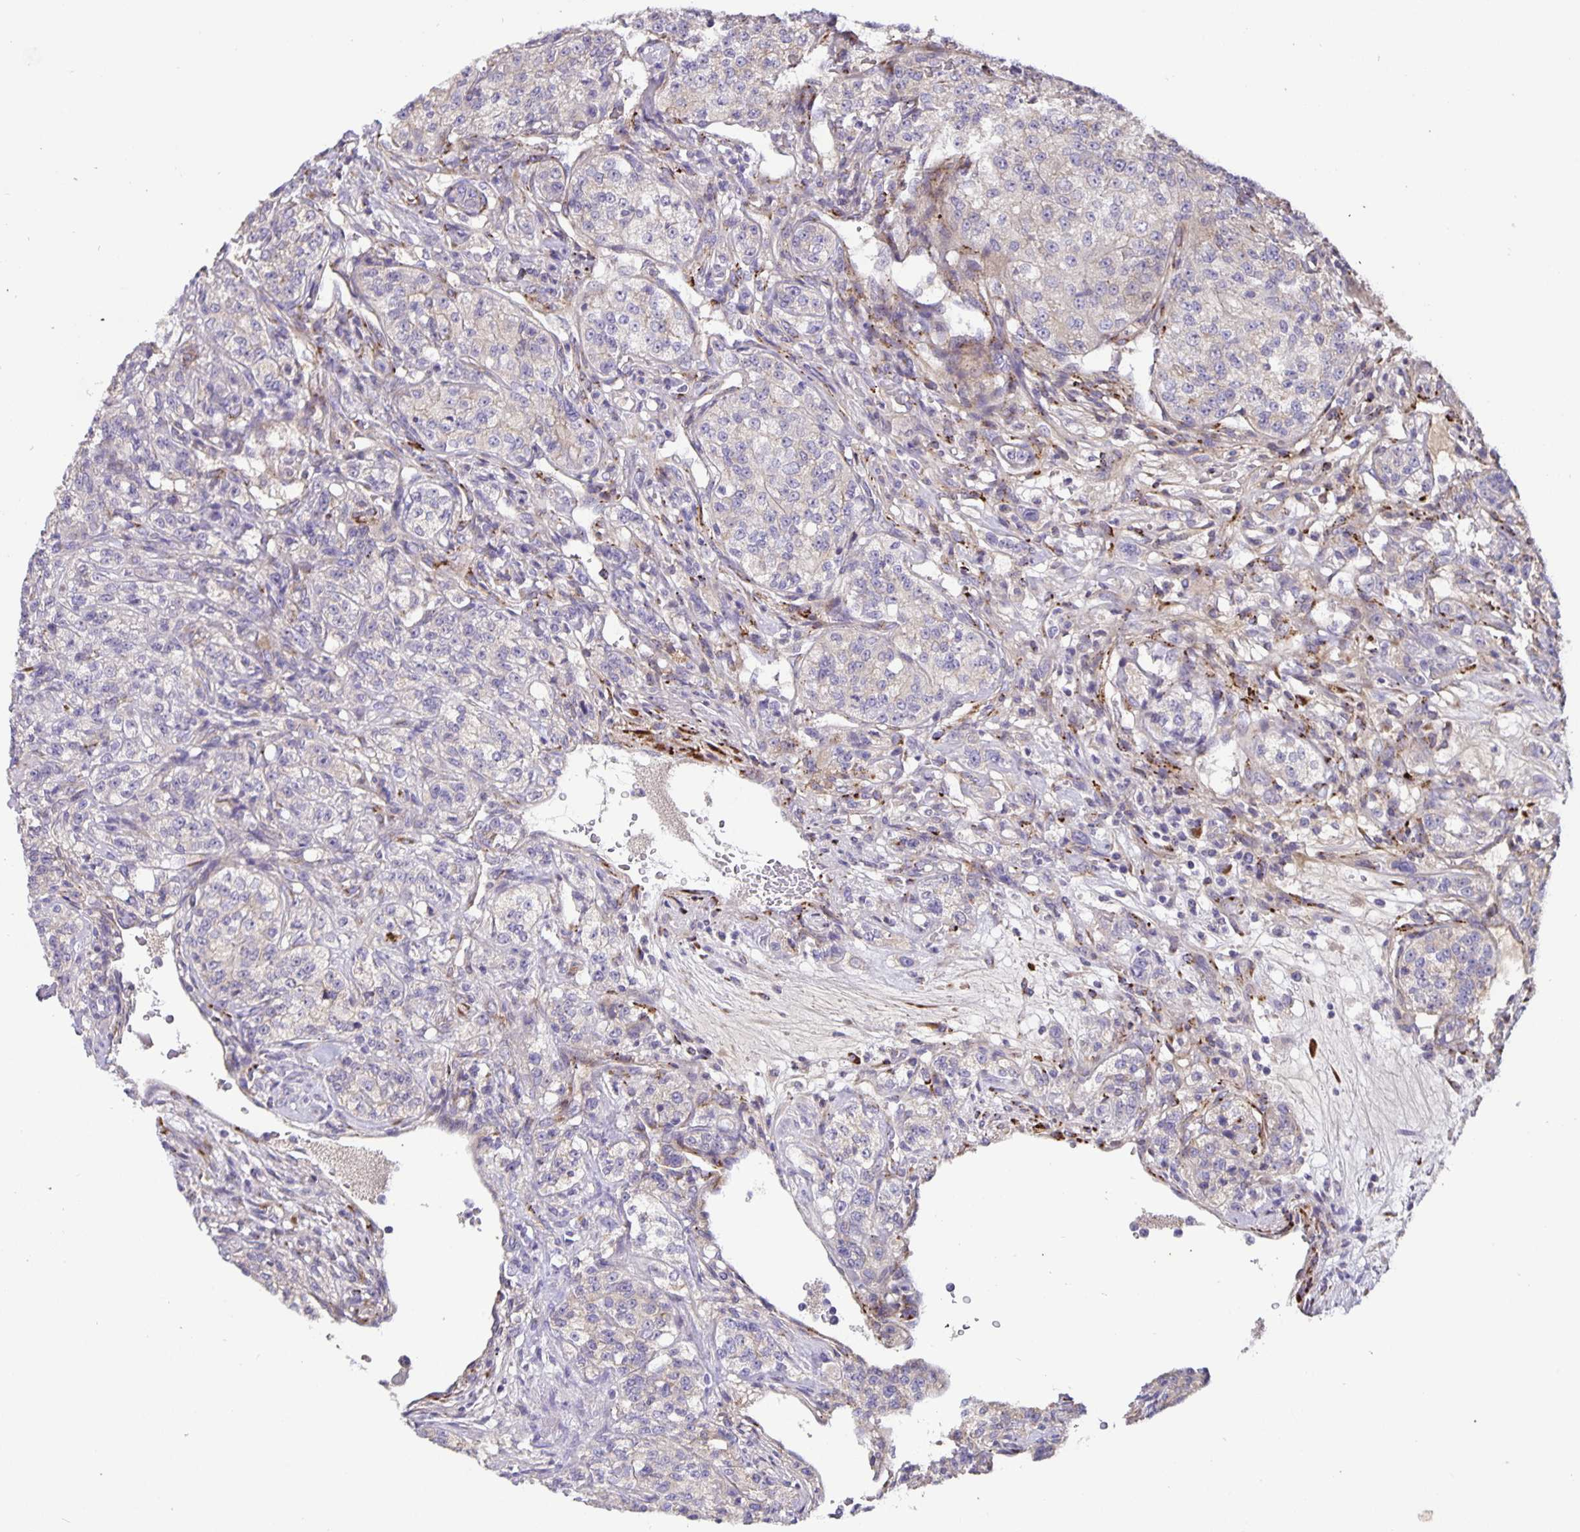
{"staining": {"intensity": "weak", "quantity": "<25%", "location": "cytoplasmic/membranous"}, "tissue": "renal cancer", "cell_type": "Tumor cells", "image_type": "cancer", "snomed": [{"axis": "morphology", "description": "Adenocarcinoma, NOS"}, {"axis": "topography", "description": "Kidney"}], "caption": "Immunohistochemistry image of renal cancer stained for a protein (brown), which shows no expression in tumor cells.", "gene": "EML6", "patient": {"sex": "female", "age": 63}}